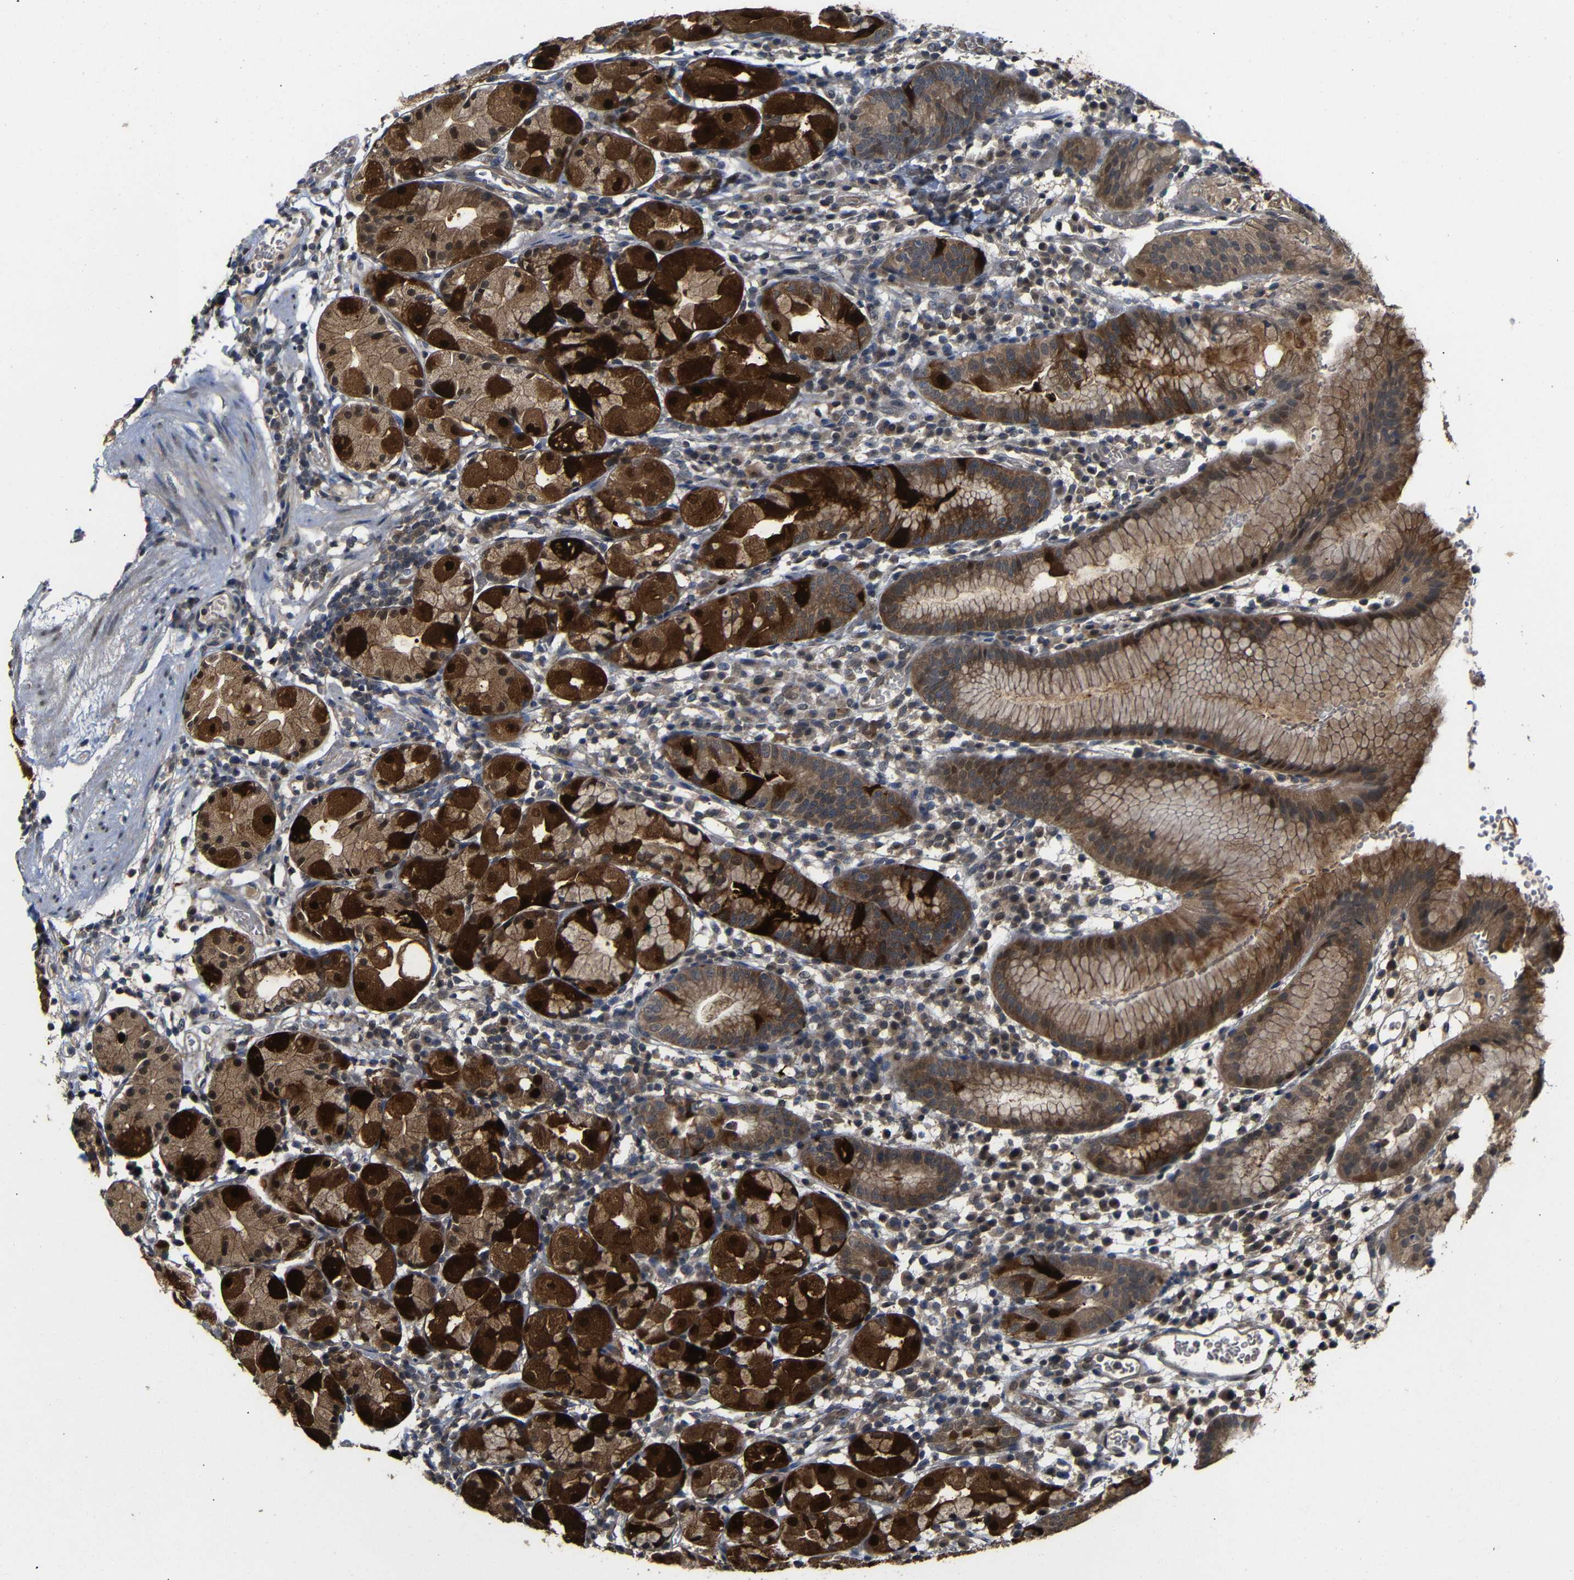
{"staining": {"intensity": "strong", "quantity": ">75%", "location": "cytoplasmic/membranous"}, "tissue": "stomach", "cell_type": "Glandular cells", "image_type": "normal", "snomed": [{"axis": "morphology", "description": "Normal tissue, NOS"}, {"axis": "topography", "description": "Stomach"}, {"axis": "topography", "description": "Stomach, lower"}], "caption": "Immunohistochemical staining of normal human stomach exhibits high levels of strong cytoplasmic/membranous expression in approximately >75% of glandular cells.", "gene": "ATG12", "patient": {"sex": "female", "age": 75}}